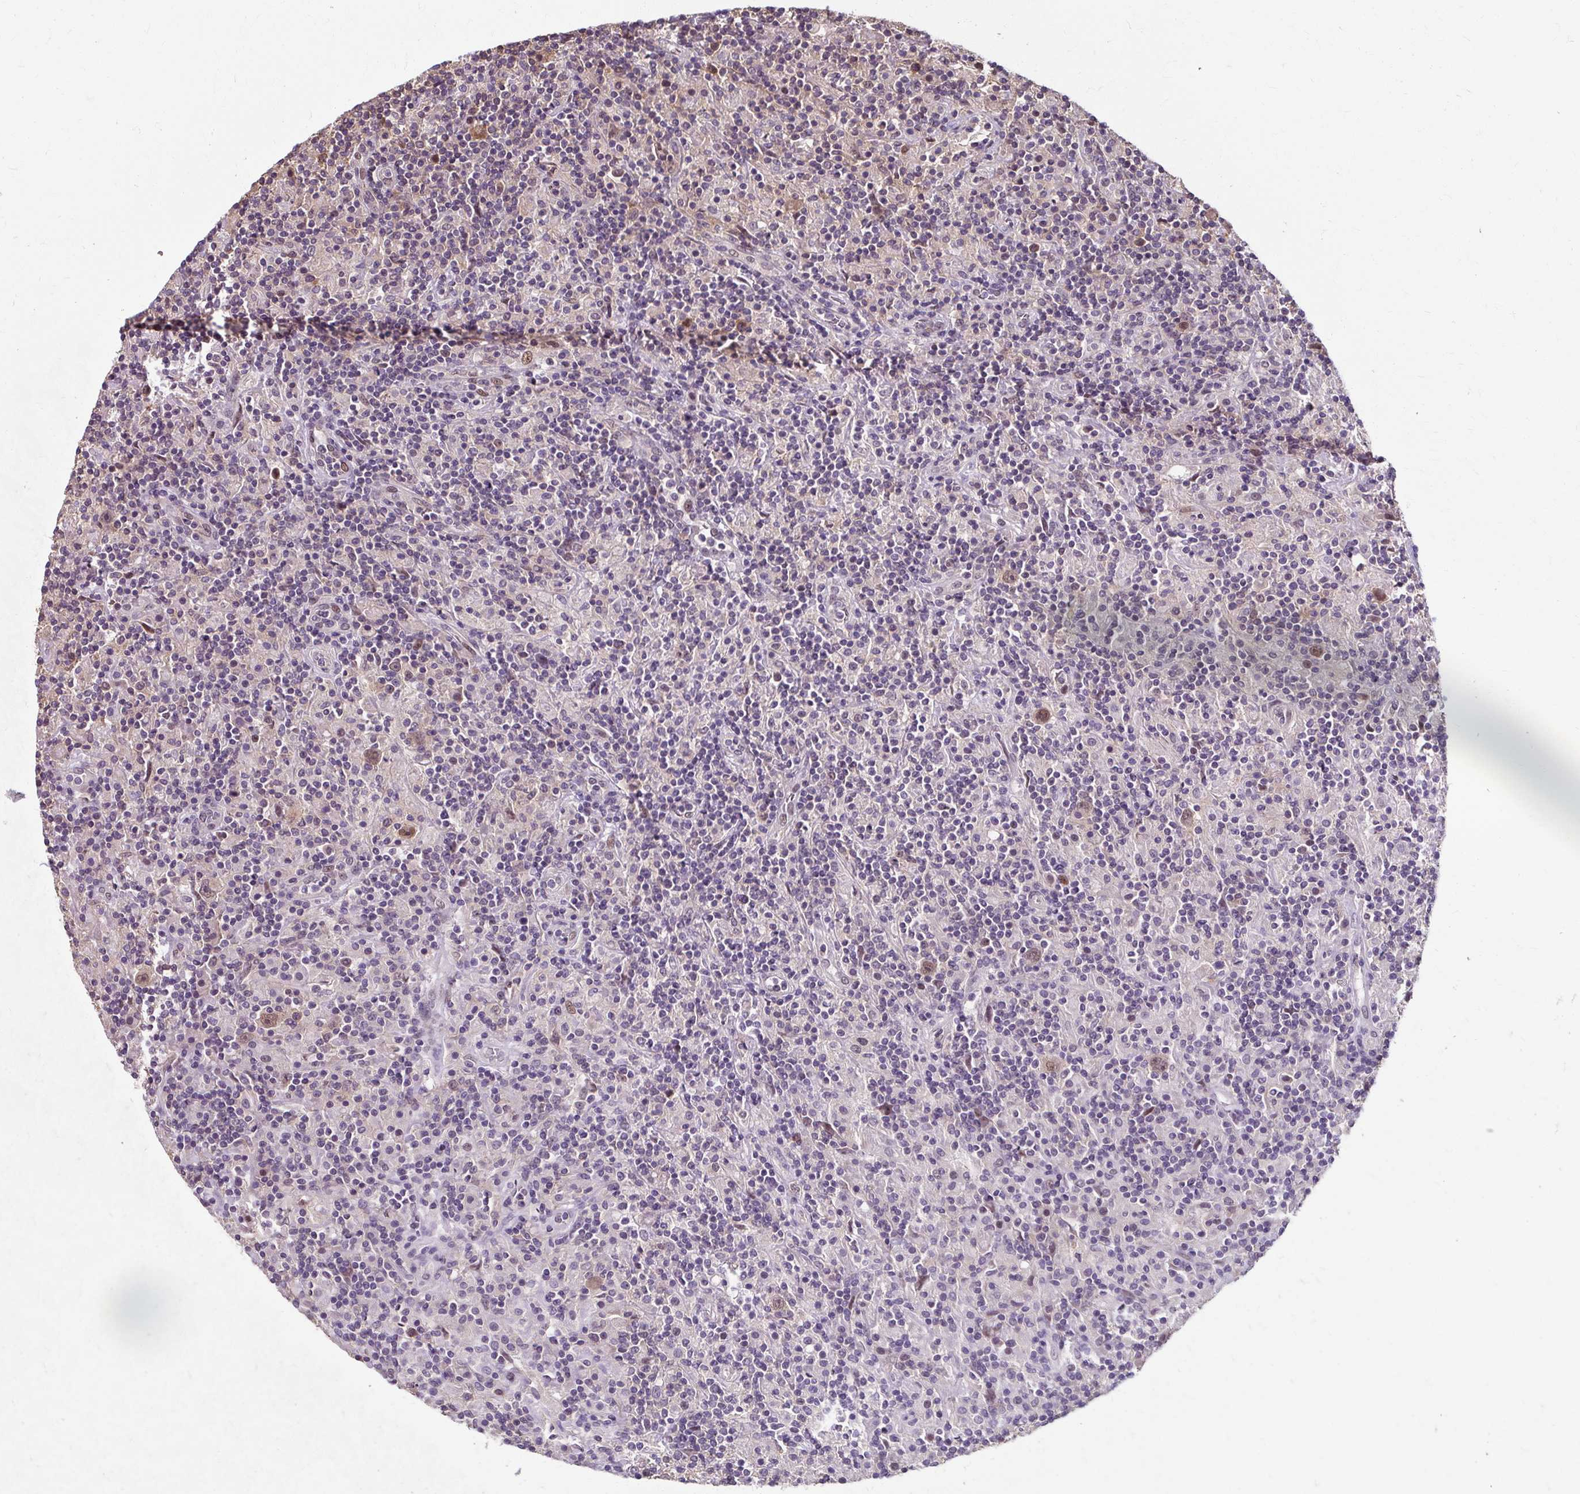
{"staining": {"intensity": "moderate", "quantity": ">75%", "location": "nuclear"}, "tissue": "lymphoma", "cell_type": "Tumor cells", "image_type": "cancer", "snomed": [{"axis": "morphology", "description": "Hodgkin's disease, NOS"}, {"axis": "topography", "description": "Lymph node"}], "caption": "Protein analysis of lymphoma tissue exhibits moderate nuclear staining in approximately >75% of tumor cells. The protein of interest is shown in brown color, while the nuclei are stained blue.", "gene": "ZNF555", "patient": {"sex": "male", "age": 70}}